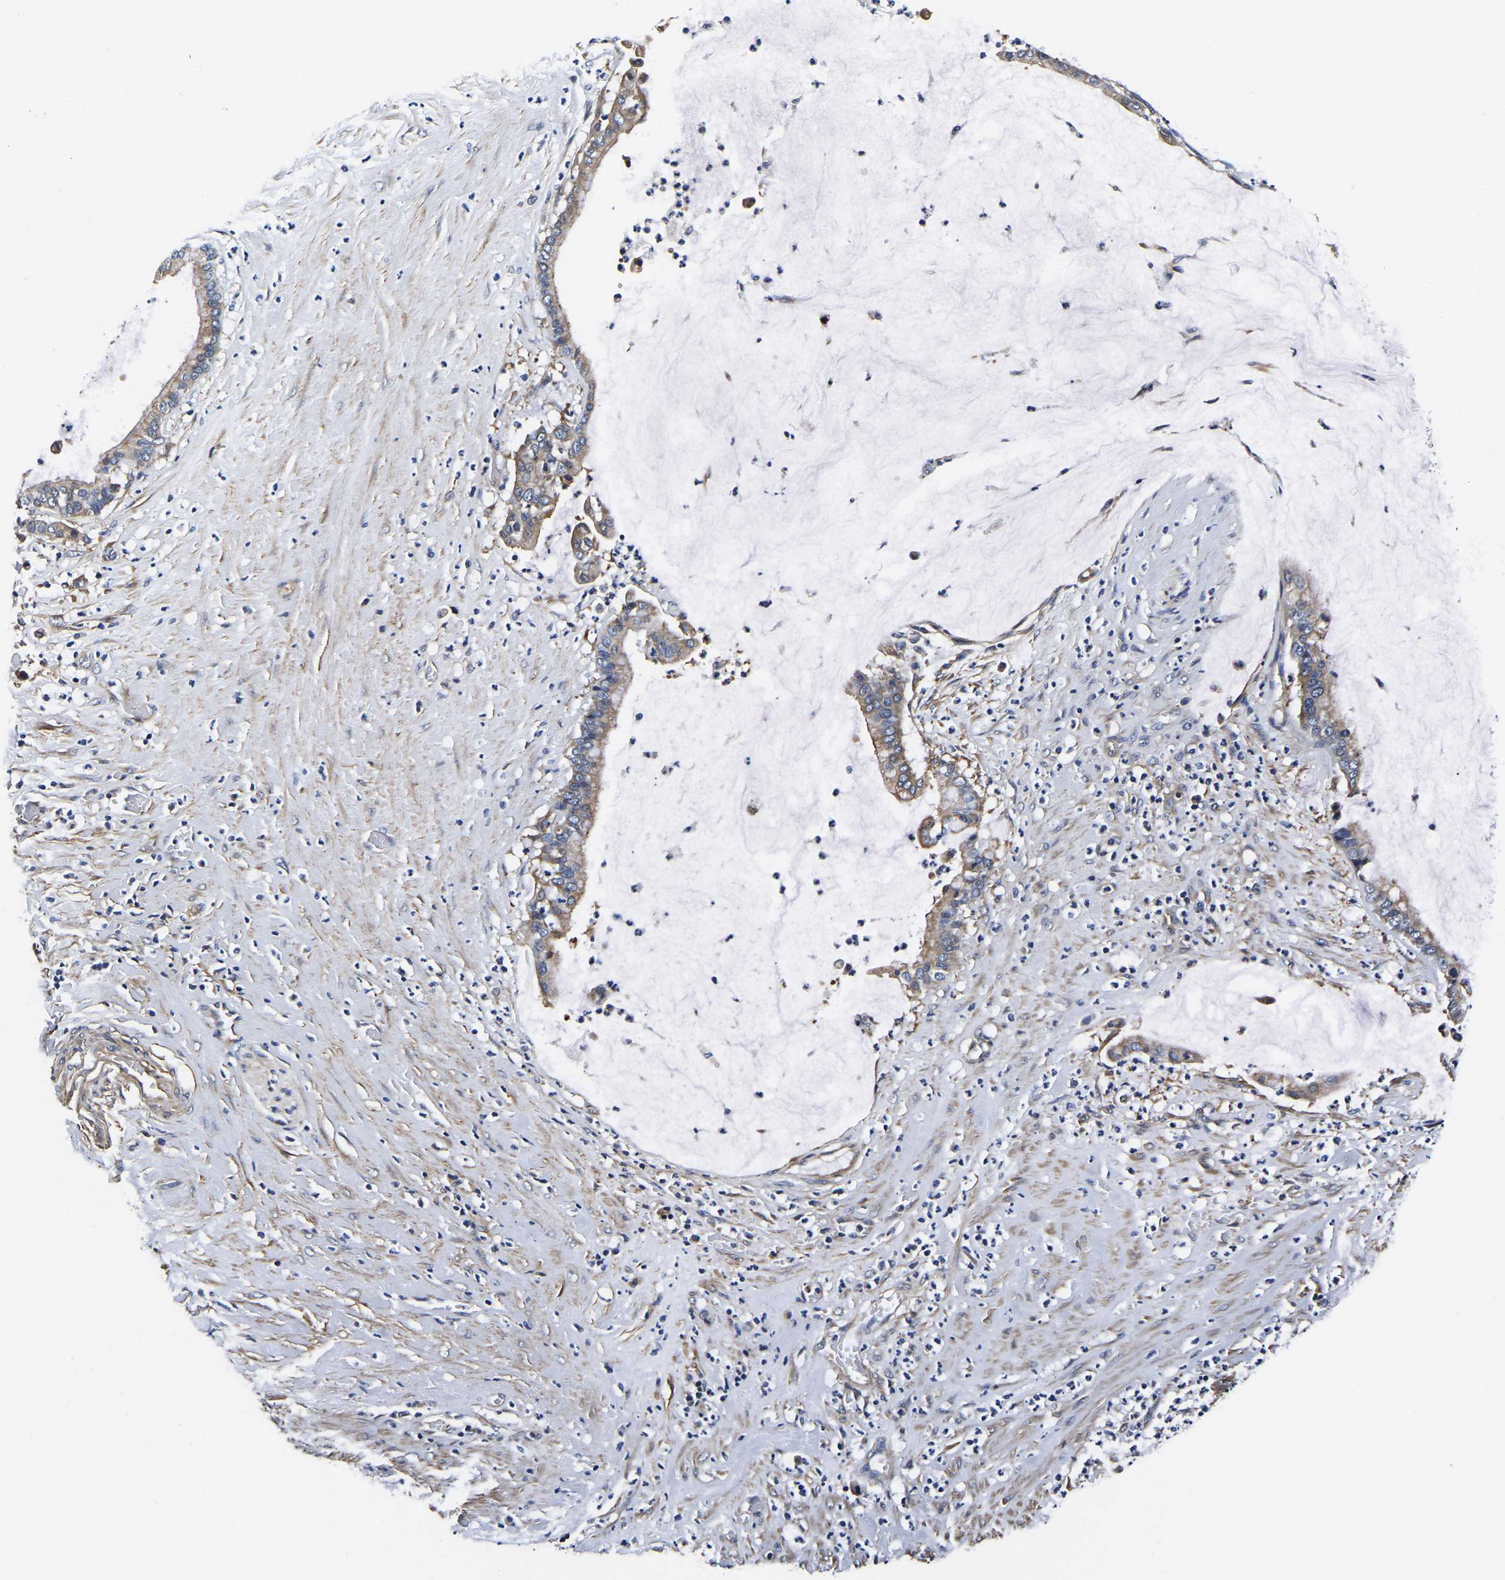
{"staining": {"intensity": "moderate", "quantity": ">75%", "location": "cytoplasmic/membranous"}, "tissue": "pancreatic cancer", "cell_type": "Tumor cells", "image_type": "cancer", "snomed": [{"axis": "morphology", "description": "Adenocarcinoma, NOS"}, {"axis": "topography", "description": "Pancreas"}], "caption": "Protein analysis of adenocarcinoma (pancreatic) tissue reveals moderate cytoplasmic/membranous staining in approximately >75% of tumor cells.", "gene": "KCTD17", "patient": {"sex": "male", "age": 41}}